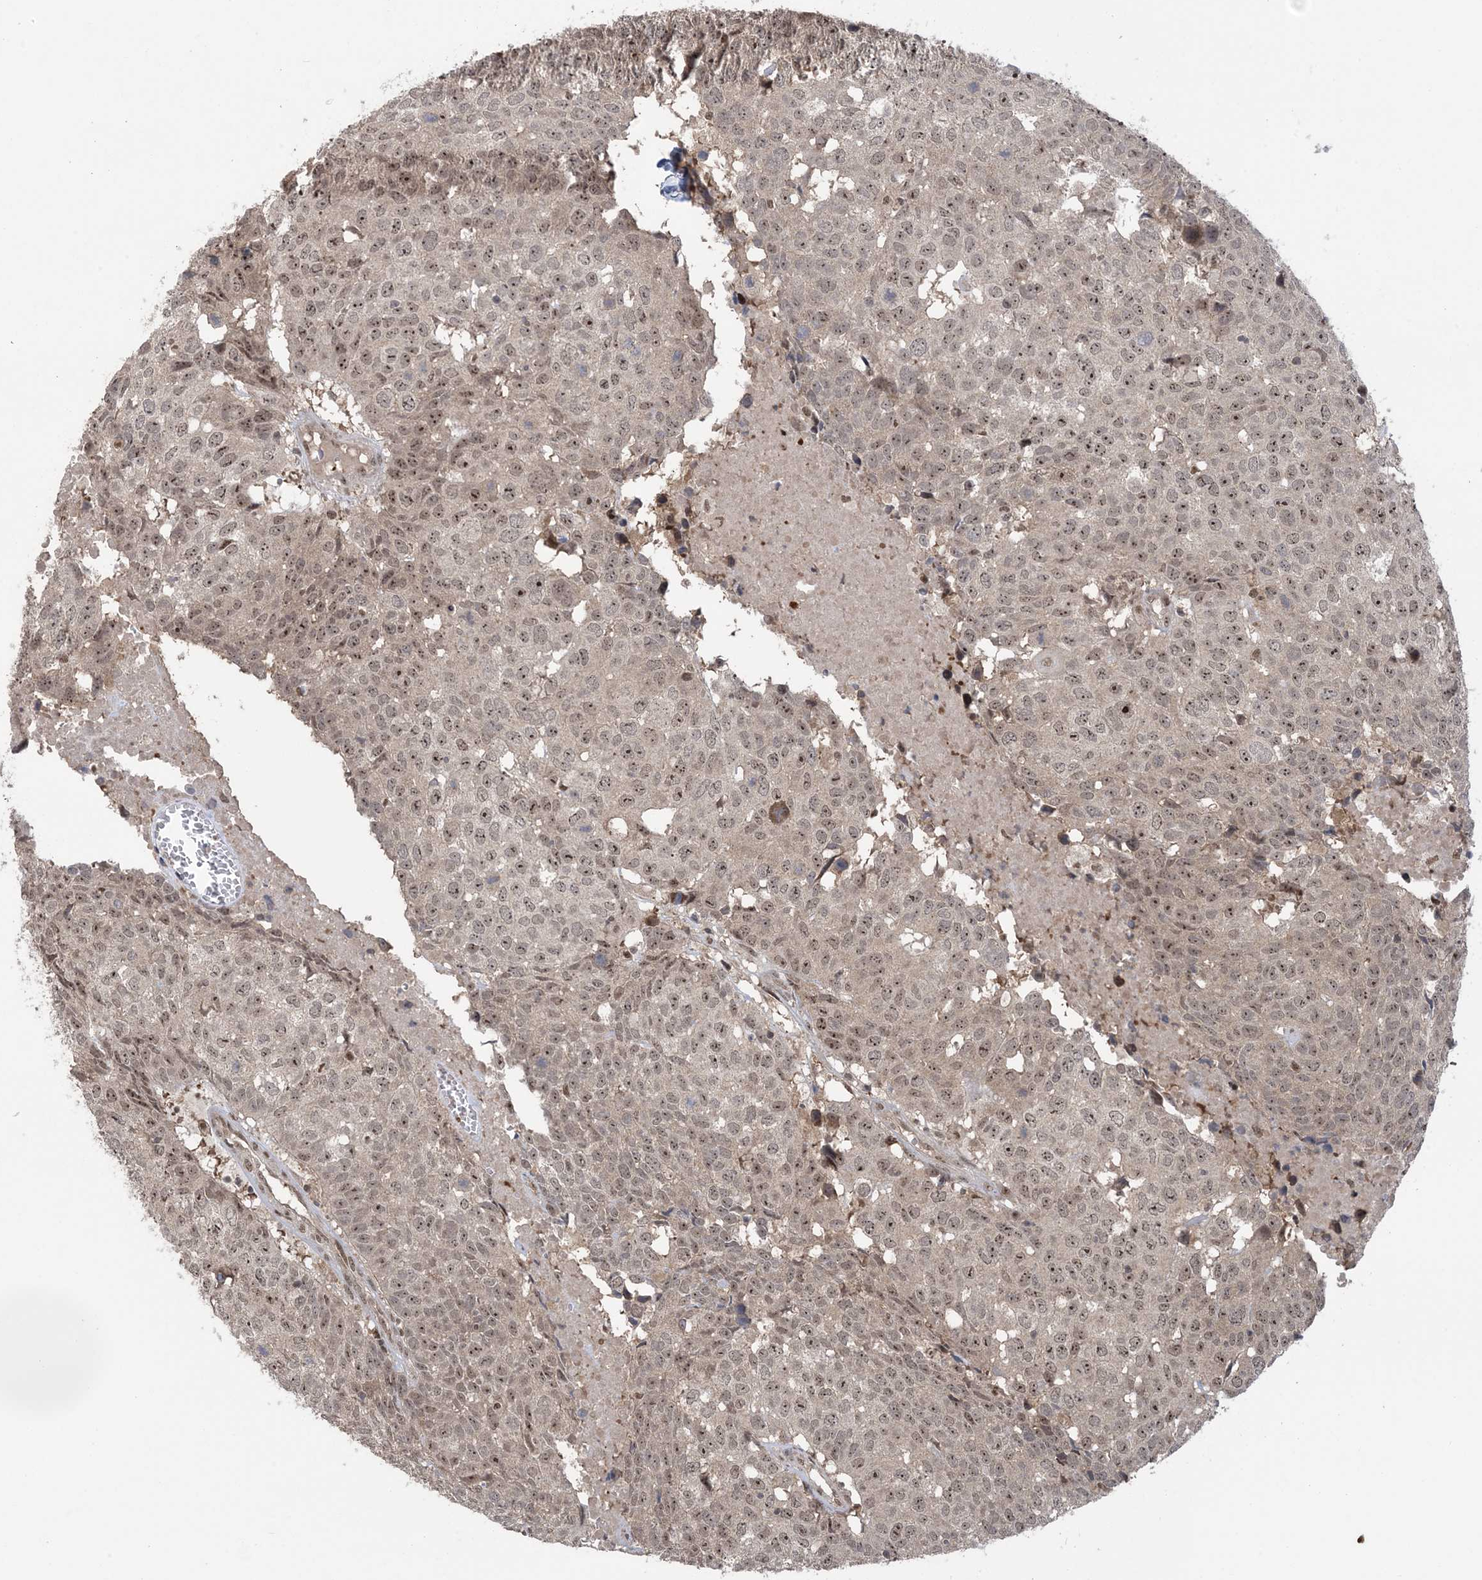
{"staining": {"intensity": "moderate", "quantity": ">75%", "location": "nuclear"}, "tissue": "head and neck cancer", "cell_type": "Tumor cells", "image_type": "cancer", "snomed": [{"axis": "morphology", "description": "Squamous cell carcinoma, NOS"}, {"axis": "topography", "description": "Head-Neck"}], "caption": "The photomicrograph reveals immunohistochemical staining of head and neck squamous cell carcinoma. There is moderate nuclear expression is seen in approximately >75% of tumor cells.", "gene": "ZNF710", "patient": {"sex": "male", "age": 66}}